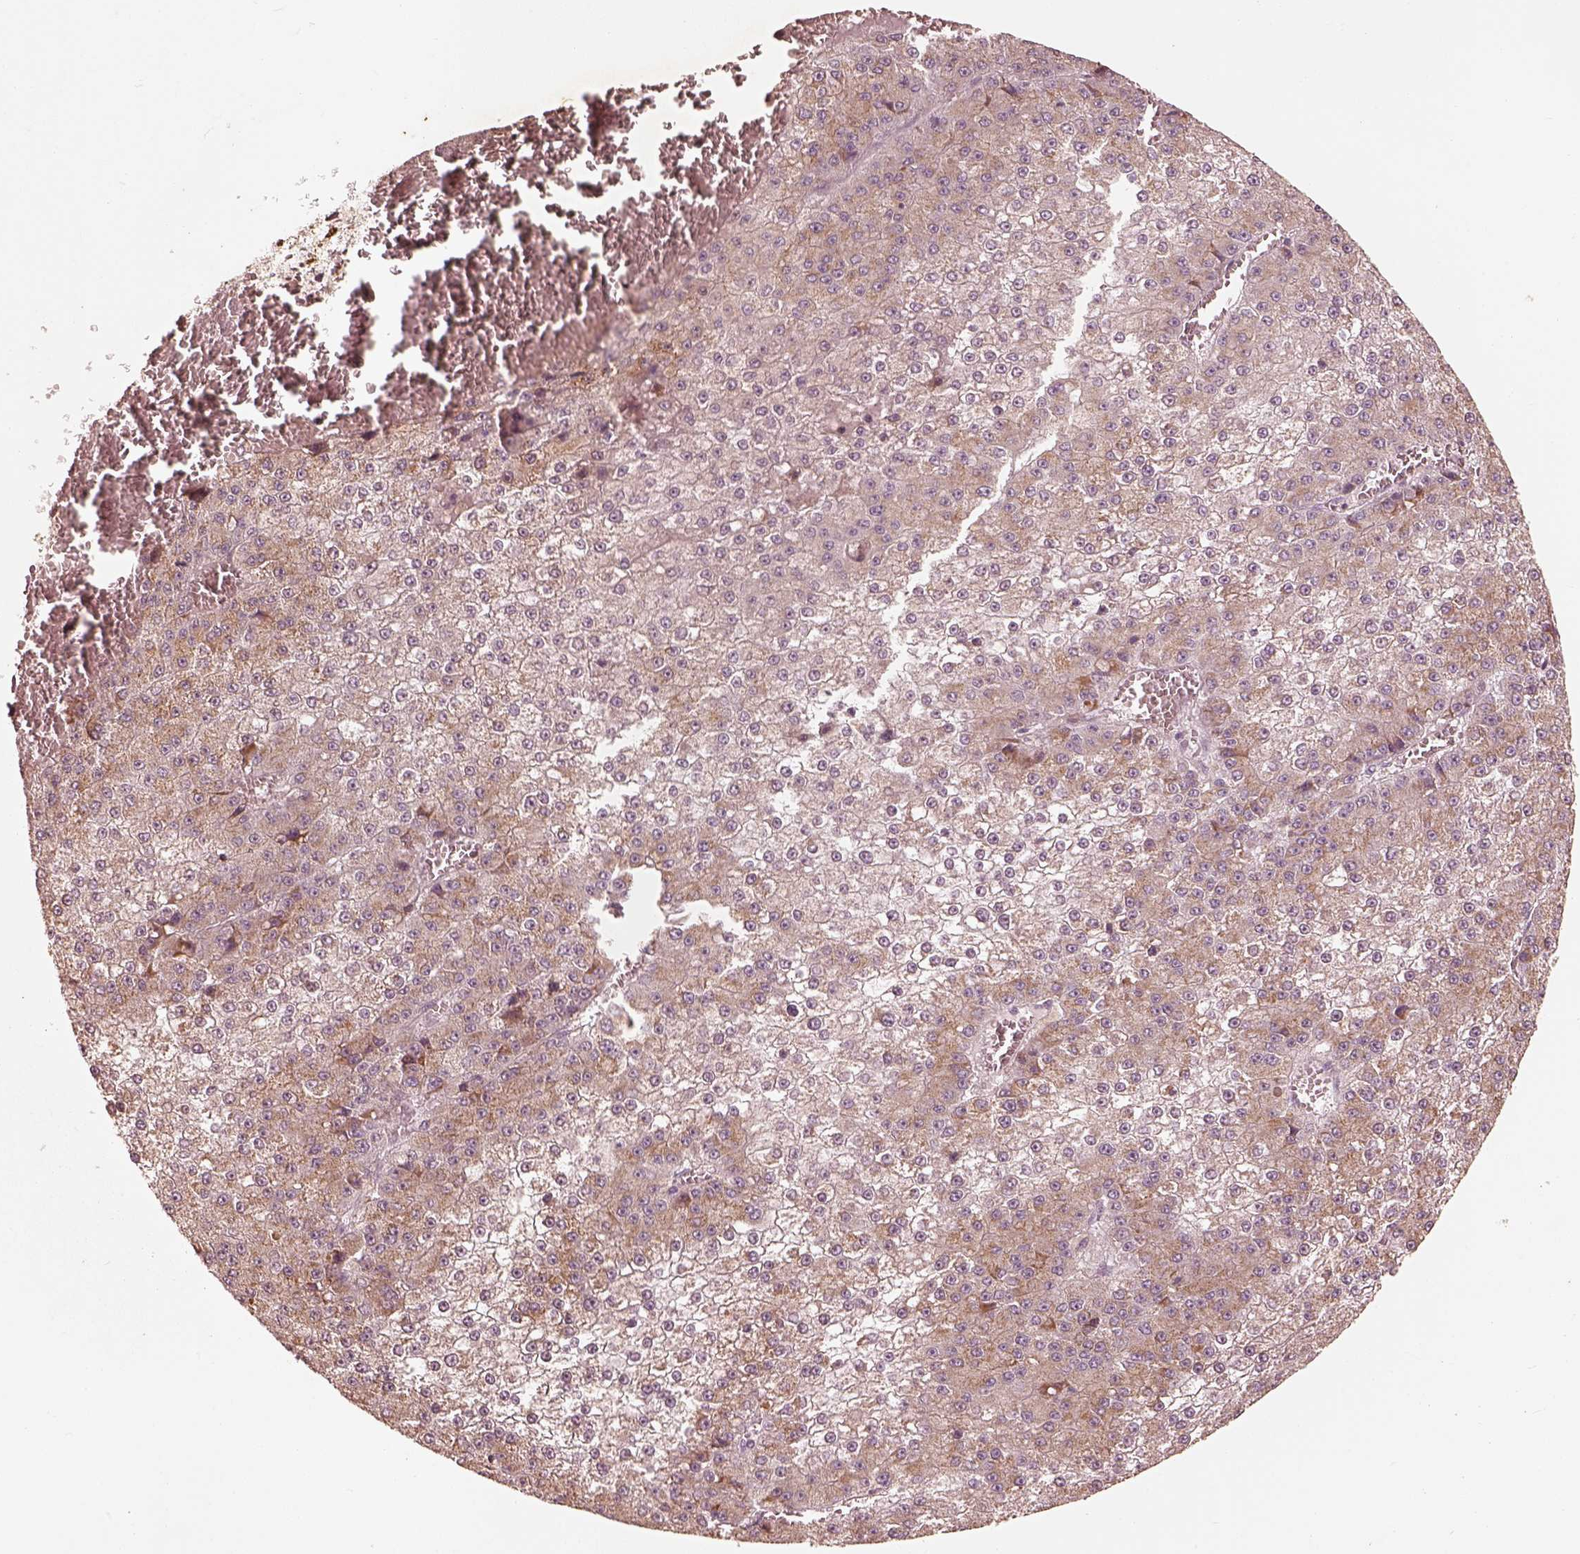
{"staining": {"intensity": "moderate", "quantity": ">75%", "location": "cytoplasmic/membranous"}, "tissue": "liver cancer", "cell_type": "Tumor cells", "image_type": "cancer", "snomed": [{"axis": "morphology", "description": "Carcinoma, Hepatocellular, NOS"}, {"axis": "topography", "description": "Liver"}], "caption": "Liver cancer (hepatocellular carcinoma) tissue exhibits moderate cytoplasmic/membranous expression in approximately >75% of tumor cells", "gene": "WLS", "patient": {"sex": "female", "age": 73}}